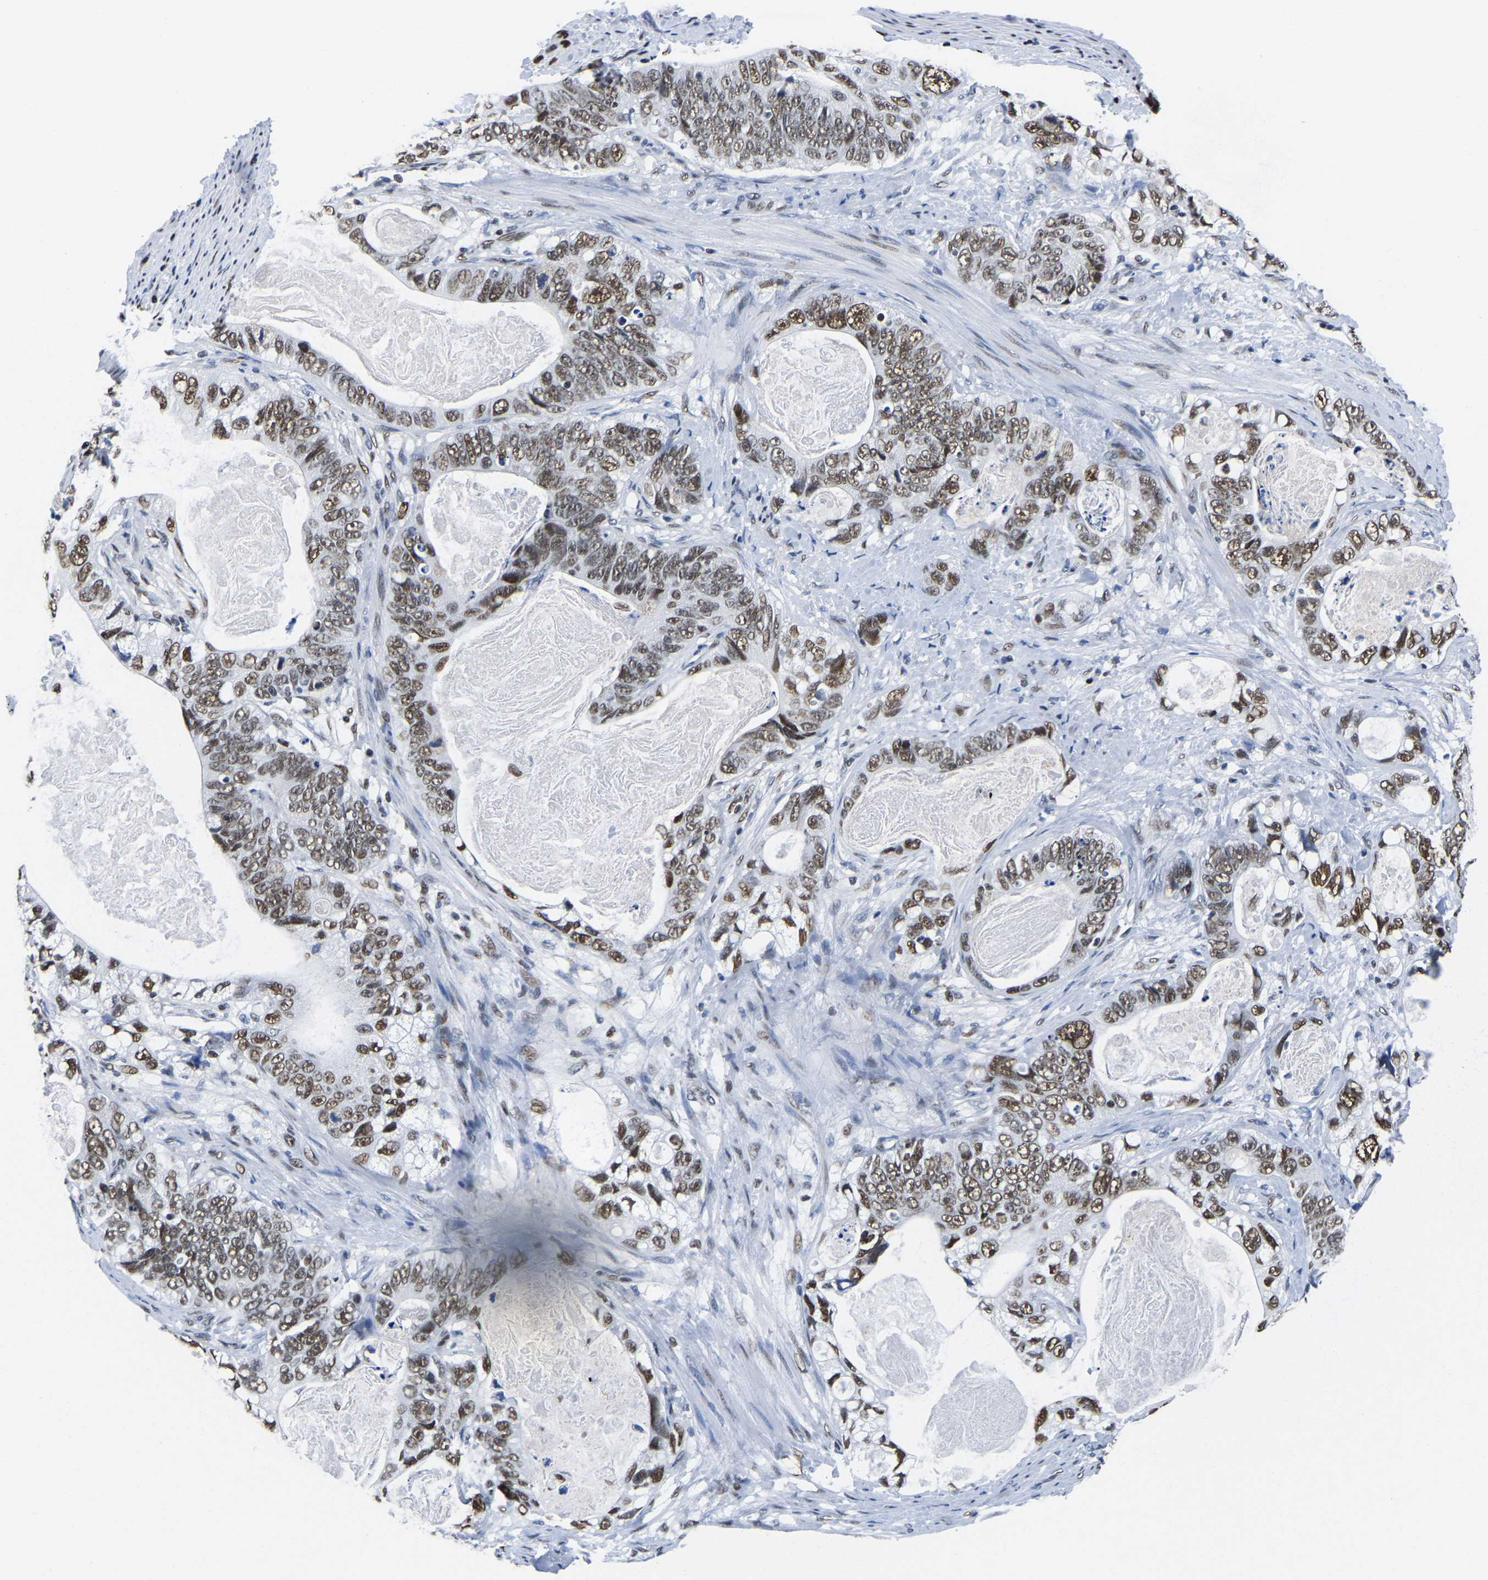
{"staining": {"intensity": "moderate", "quantity": ">75%", "location": "nuclear"}, "tissue": "stomach cancer", "cell_type": "Tumor cells", "image_type": "cancer", "snomed": [{"axis": "morphology", "description": "Normal tissue, NOS"}, {"axis": "morphology", "description": "Adenocarcinoma, NOS"}, {"axis": "topography", "description": "Stomach"}], "caption": "Immunohistochemistry of adenocarcinoma (stomach) exhibits medium levels of moderate nuclear staining in approximately >75% of tumor cells. Nuclei are stained in blue.", "gene": "UBA1", "patient": {"sex": "female", "age": 89}}